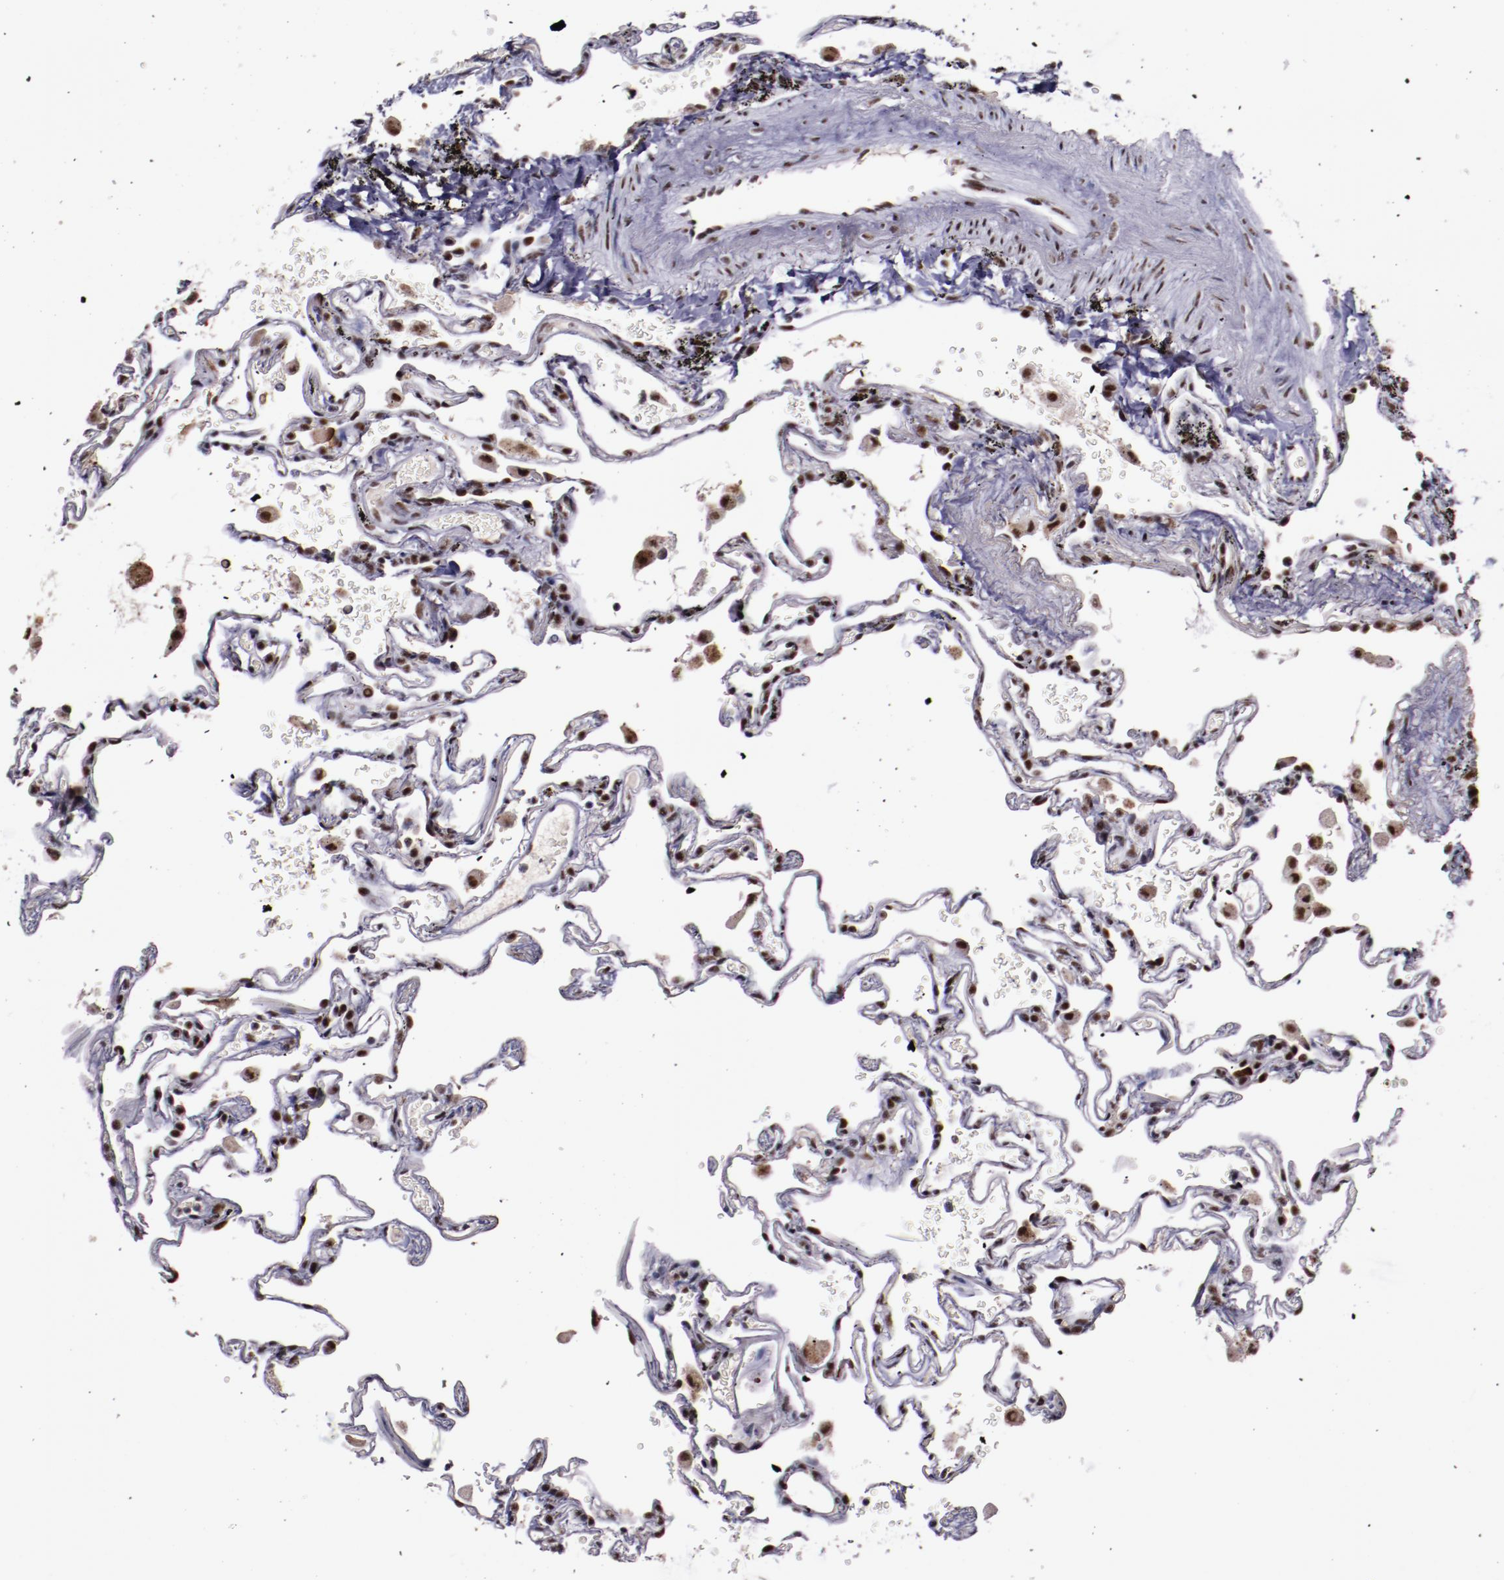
{"staining": {"intensity": "moderate", "quantity": ">75%", "location": "nuclear"}, "tissue": "lung", "cell_type": "Alveolar cells", "image_type": "normal", "snomed": [{"axis": "morphology", "description": "Normal tissue, NOS"}, {"axis": "morphology", "description": "Inflammation, NOS"}, {"axis": "topography", "description": "Lung"}], "caption": "This image exhibits immunohistochemistry (IHC) staining of normal lung, with medium moderate nuclear staining in about >75% of alveolar cells.", "gene": "PPP4R3A", "patient": {"sex": "male", "age": 69}}